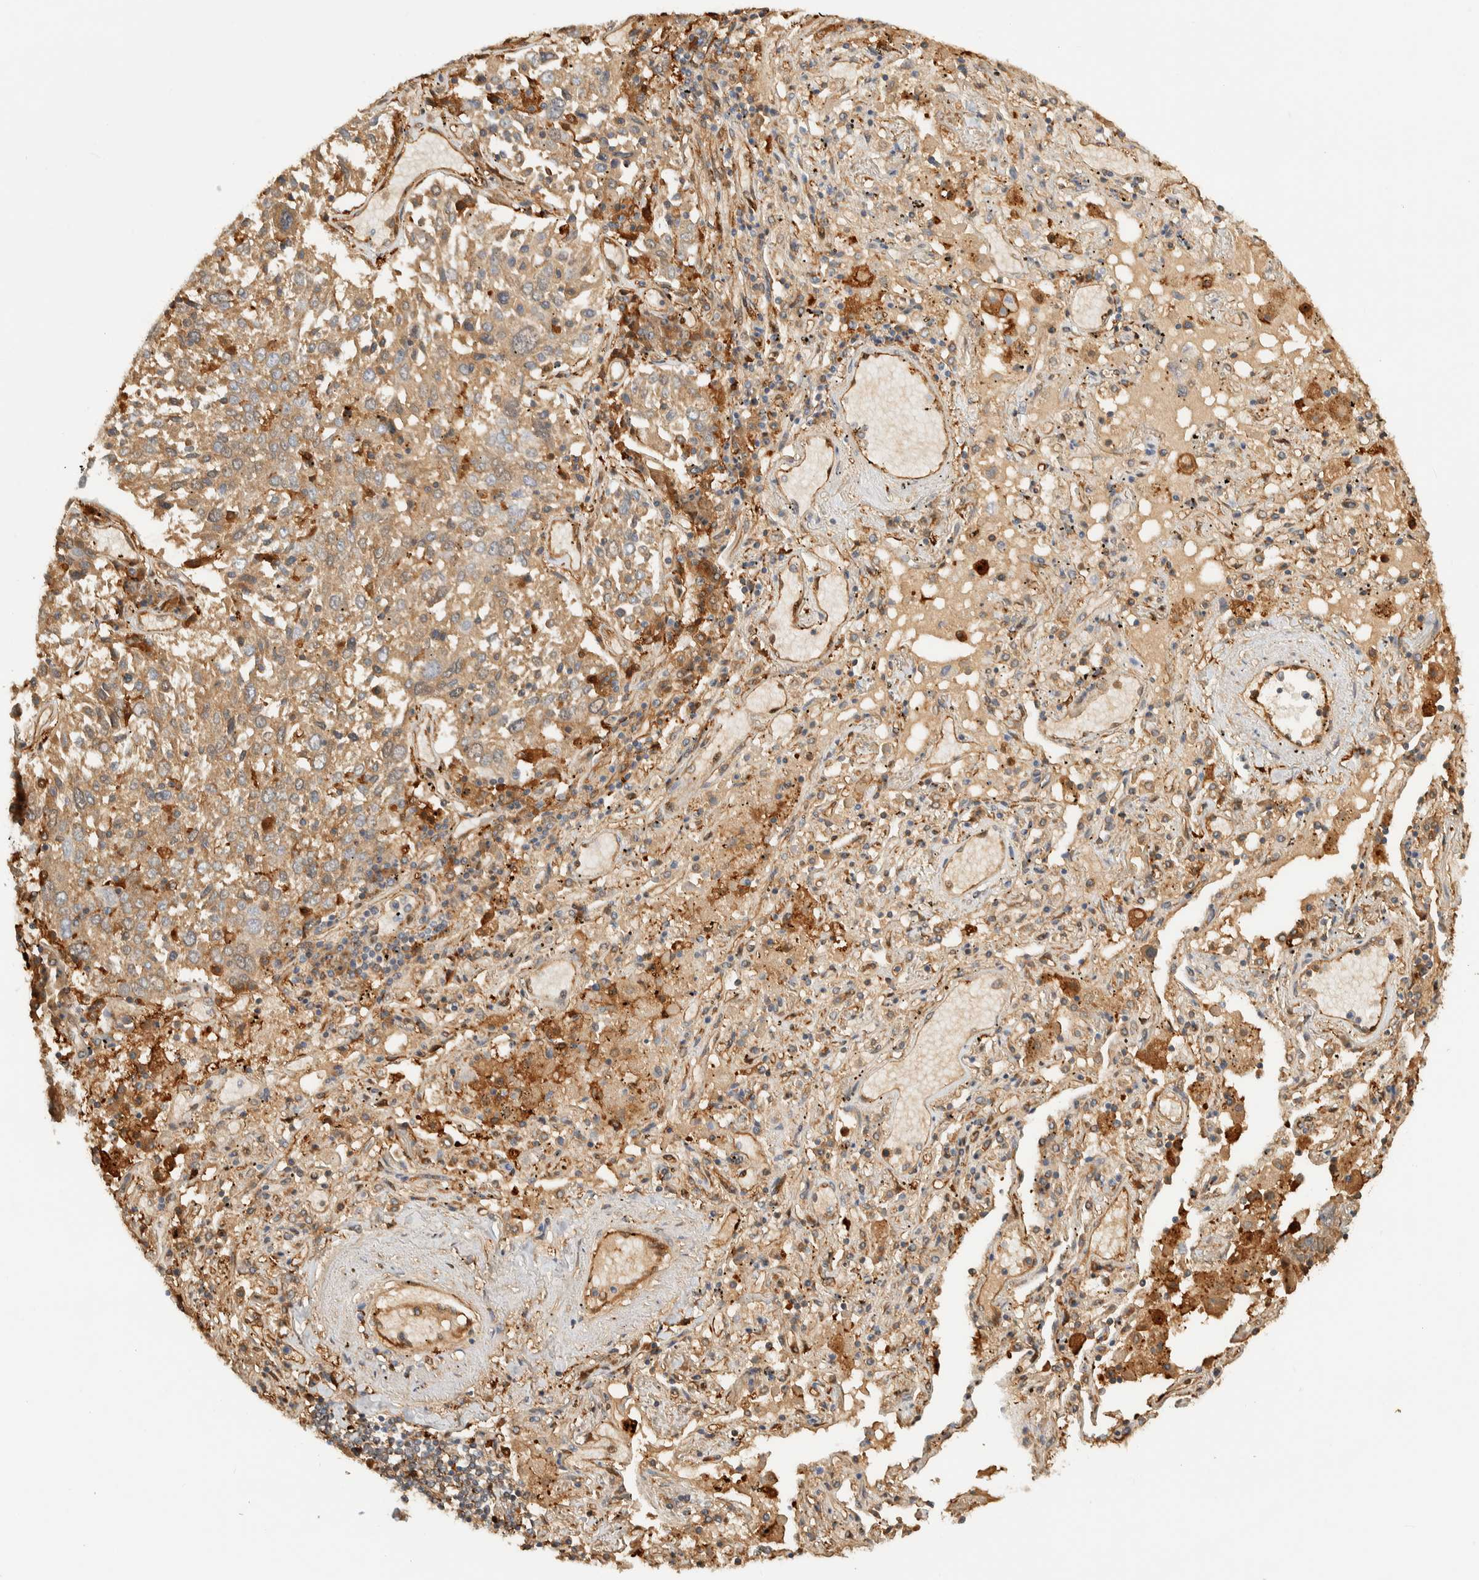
{"staining": {"intensity": "weak", "quantity": ">75%", "location": "cytoplasmic/membranous"}, "tissue": "lung cancer", "cell_type": "Tumor cells", "image_type": "cancer", "snomed": [{"axis": "morphology", "description": "Squamous cell carcinoma, NOS"}, {"axis": "topography", "description": "Lung"}], "caption": "The photomicrograph exhibits staining of lung squamous cell carcinoma, revealing weak cytoplasmic/membranous protein expression (brown color) within tumor cells.", "gene": "TMEM192", "patient": {"sex": "male", "age": 65}}